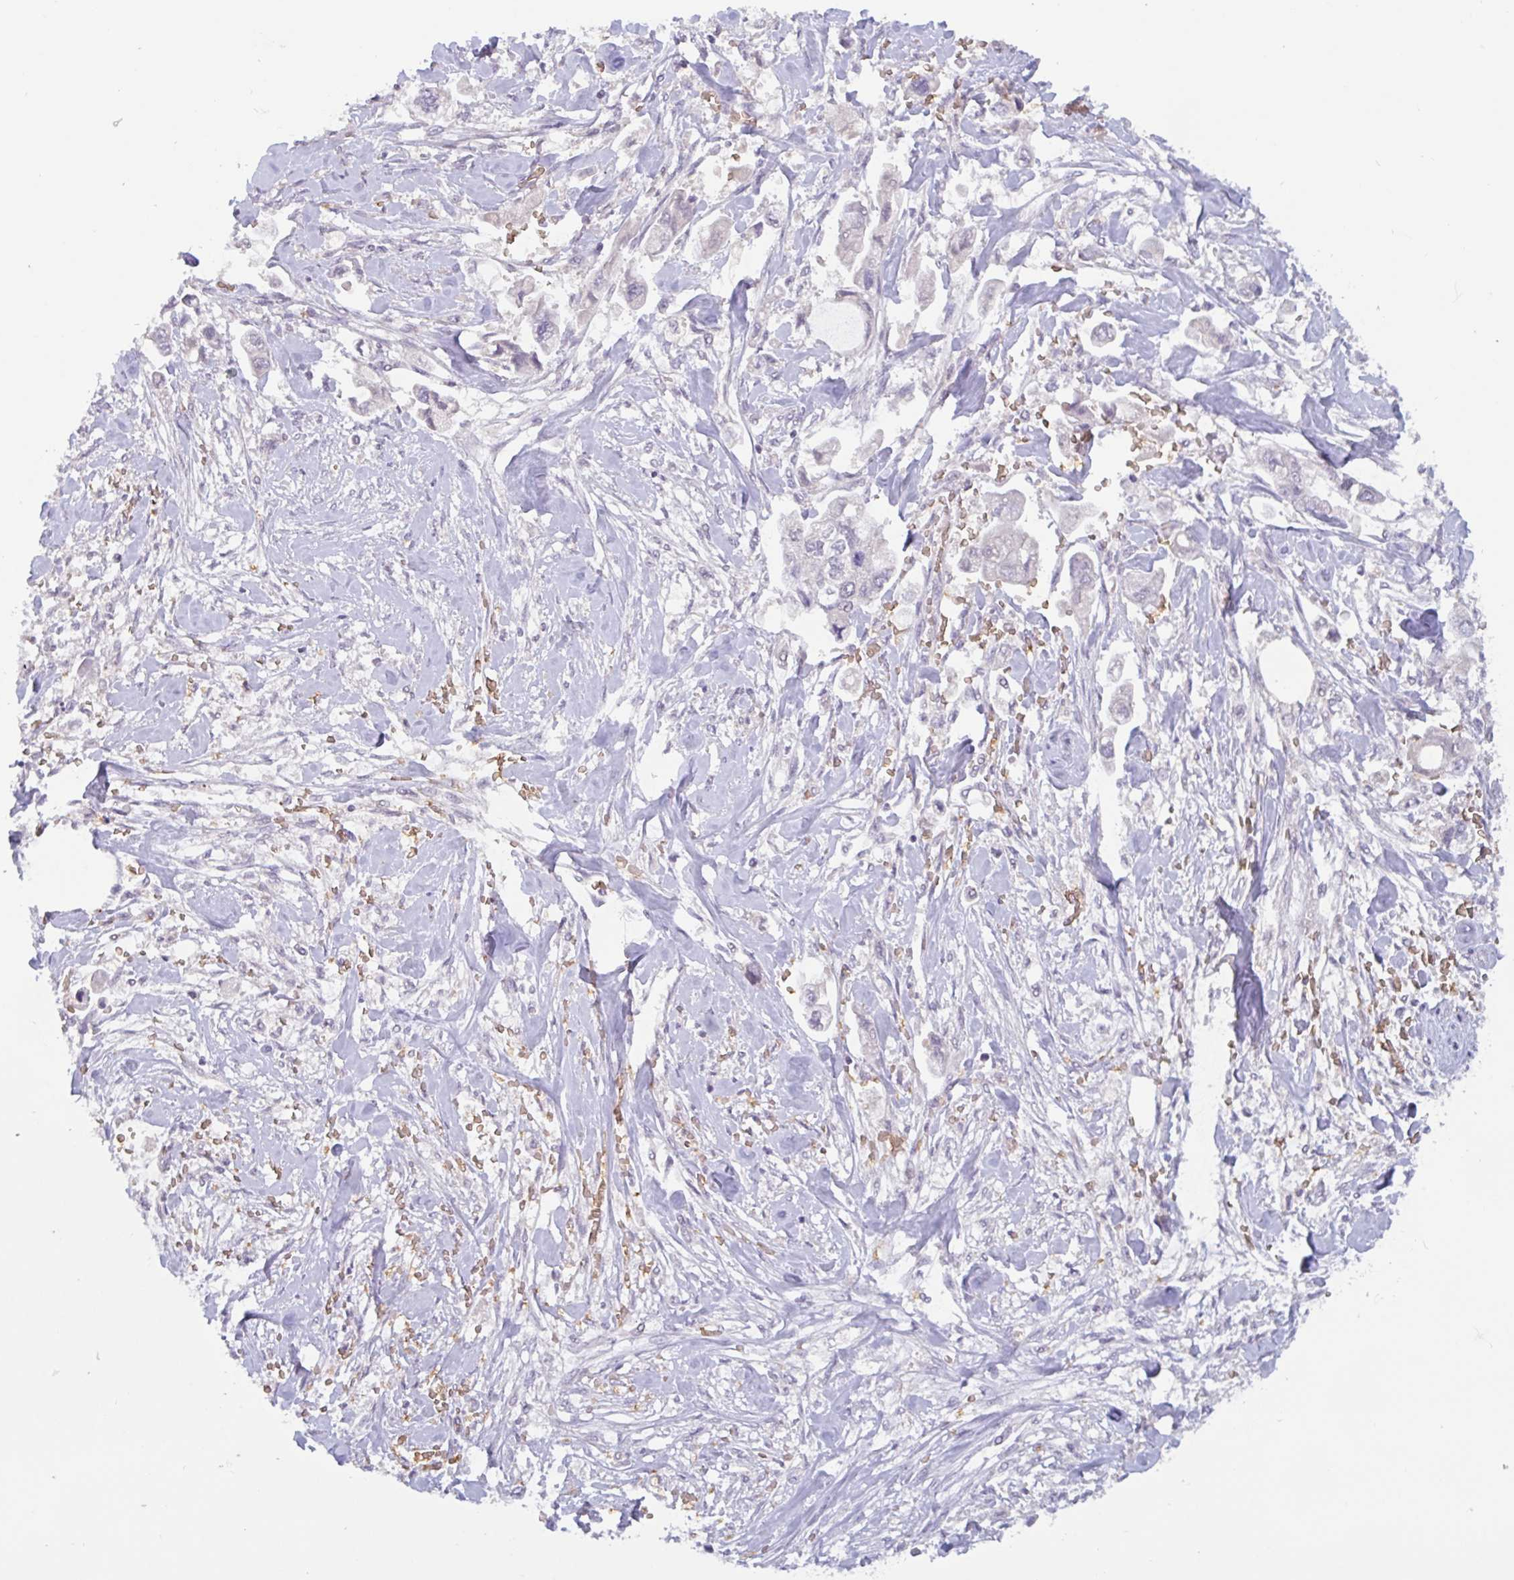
{"staining": {"intensity": "negative", "quantity": "none", "location": "none"}, "tissue": "stomach cancer", "cell_type": "Tumor cells", "image_type": "cancer", "snomed": [{"axis": "morphology", "description": "Adenocarcinoma, NOS"}, {"axis": "topography", "description": "Stomach"}], "caption": "Tumor cells are negative for protein expression in human stomach adenocarcinoma. (DAB (3,3'-diaminobenzidine) immunohistochemistry with hematoxylin counter stain).", "gene": "RHAG", "patient": {"sex": "male", "age": 62}}